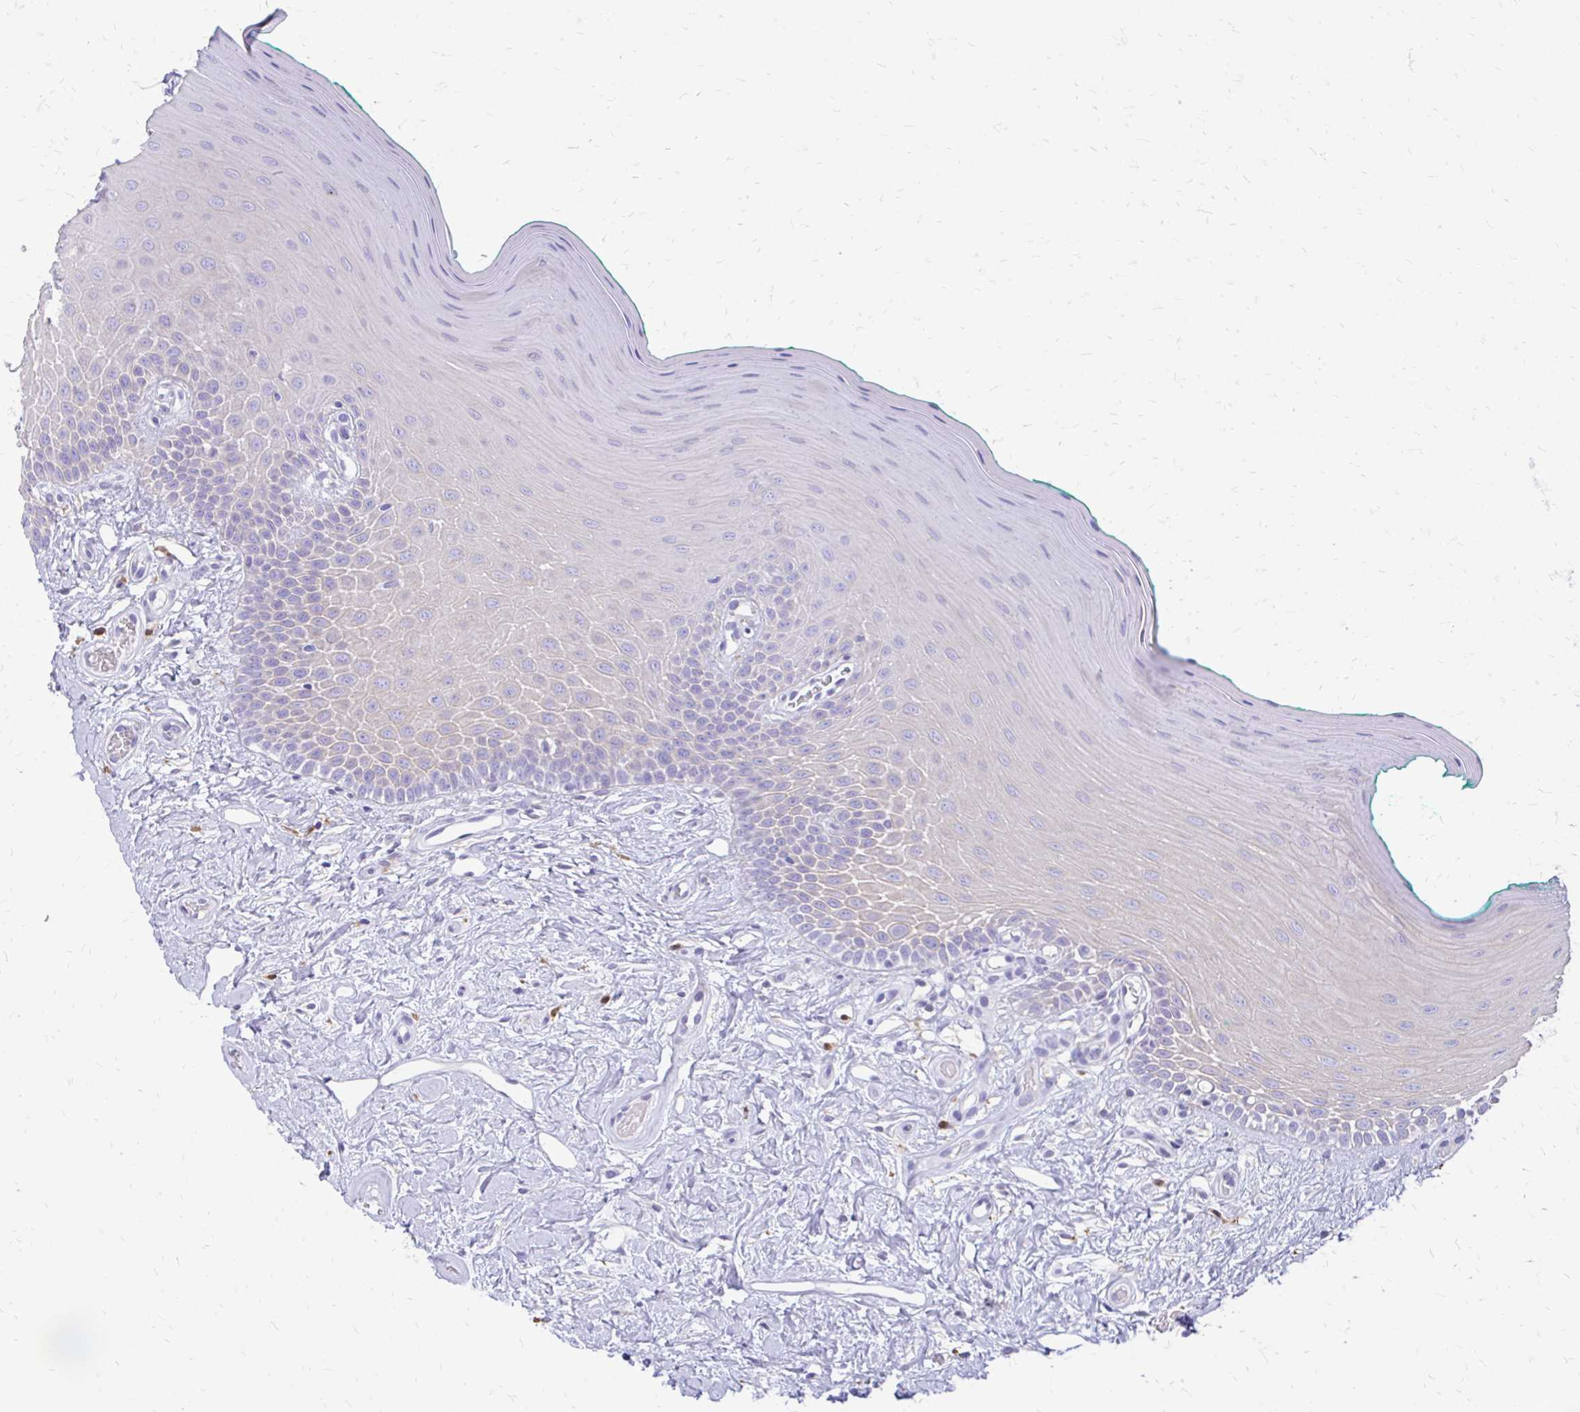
{"staining": {"intensity": "negative", "quantity": "none", "location": "none"}, "tissue": "oral mucosa", "cell_type": "Squamous epithelial cells", "image_type": "normal", "snomed": [{"axis": "morphology", "description": "Normal tissue, NOS"}, {"axis": "topography", "description": "Oral tissue"}], "caption": "An immunohistochemistry photomicrograph of benign oral mucosa is shown. There is no staining in squamous epithelial cells of oral mucosa. The staining is performed using DAB (3,3'-diaminobenzidine) brown chromogen with nuclei counter-stained in using hematoxylin.", "gene": "SIGLEC11", "patient": {"sex": "female", "age": 40}}